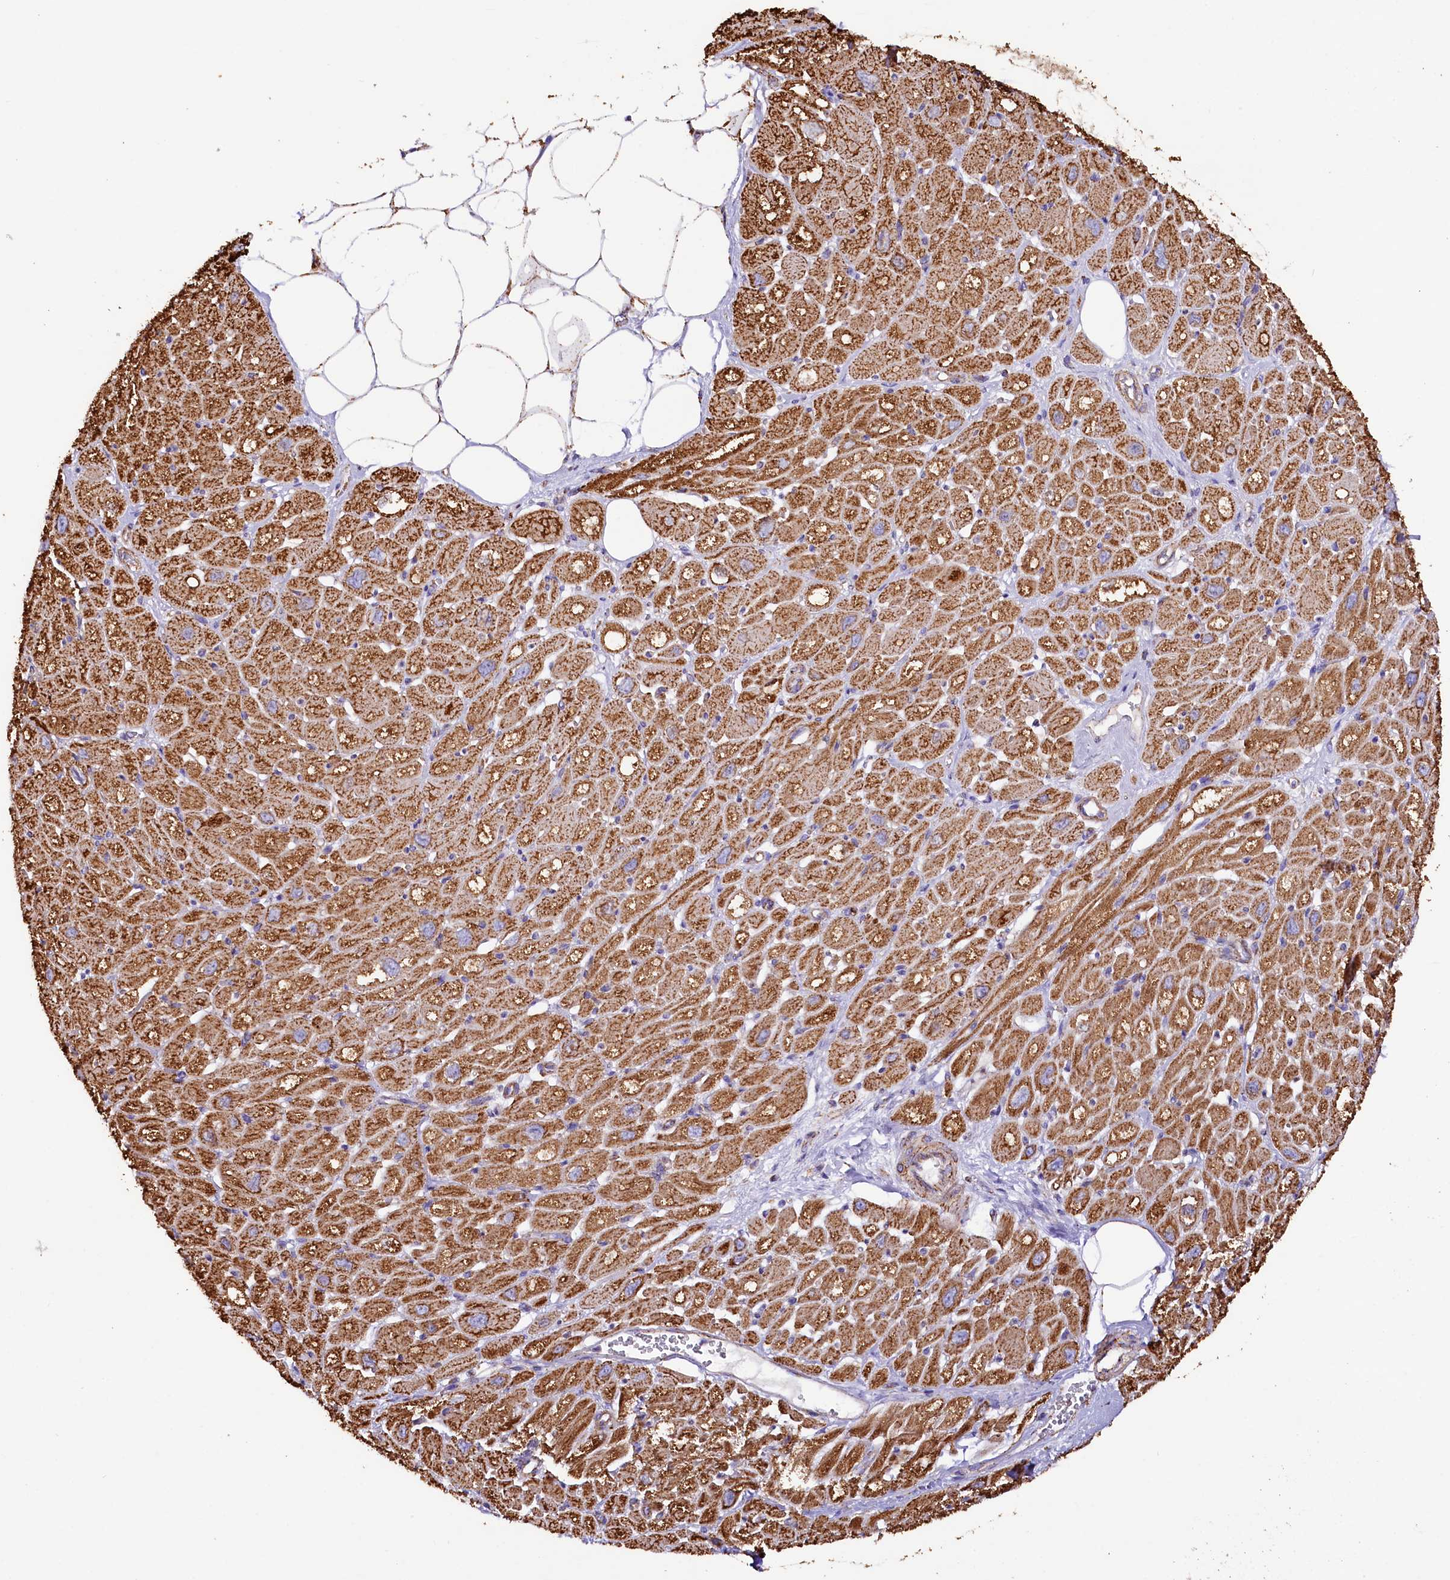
{"staining": {"intensity": "strong", "quantity": ">75%", "location": "cytoplasmic/membranous"}, "tissue": "heart muscle", "cell_type": "Cardiomyocytes", "image_type": "normal", "snomed": [{"axis": "morphology", "description": "Normal tissue, NOS"}, {"axis": "topography", "description": "Heart"}], "caption": "Cardiomyocytes exhibit strong cytoplasmic/membranous positivity in about >75% of cells in unremarkable heart muscle. The staining was performed using DAB, with brown indicating positive protein expression. Nuclei are stained blue with hematoxylin.", "gene": "APLP2", "patient": {"sex": "male", "age": 50}}